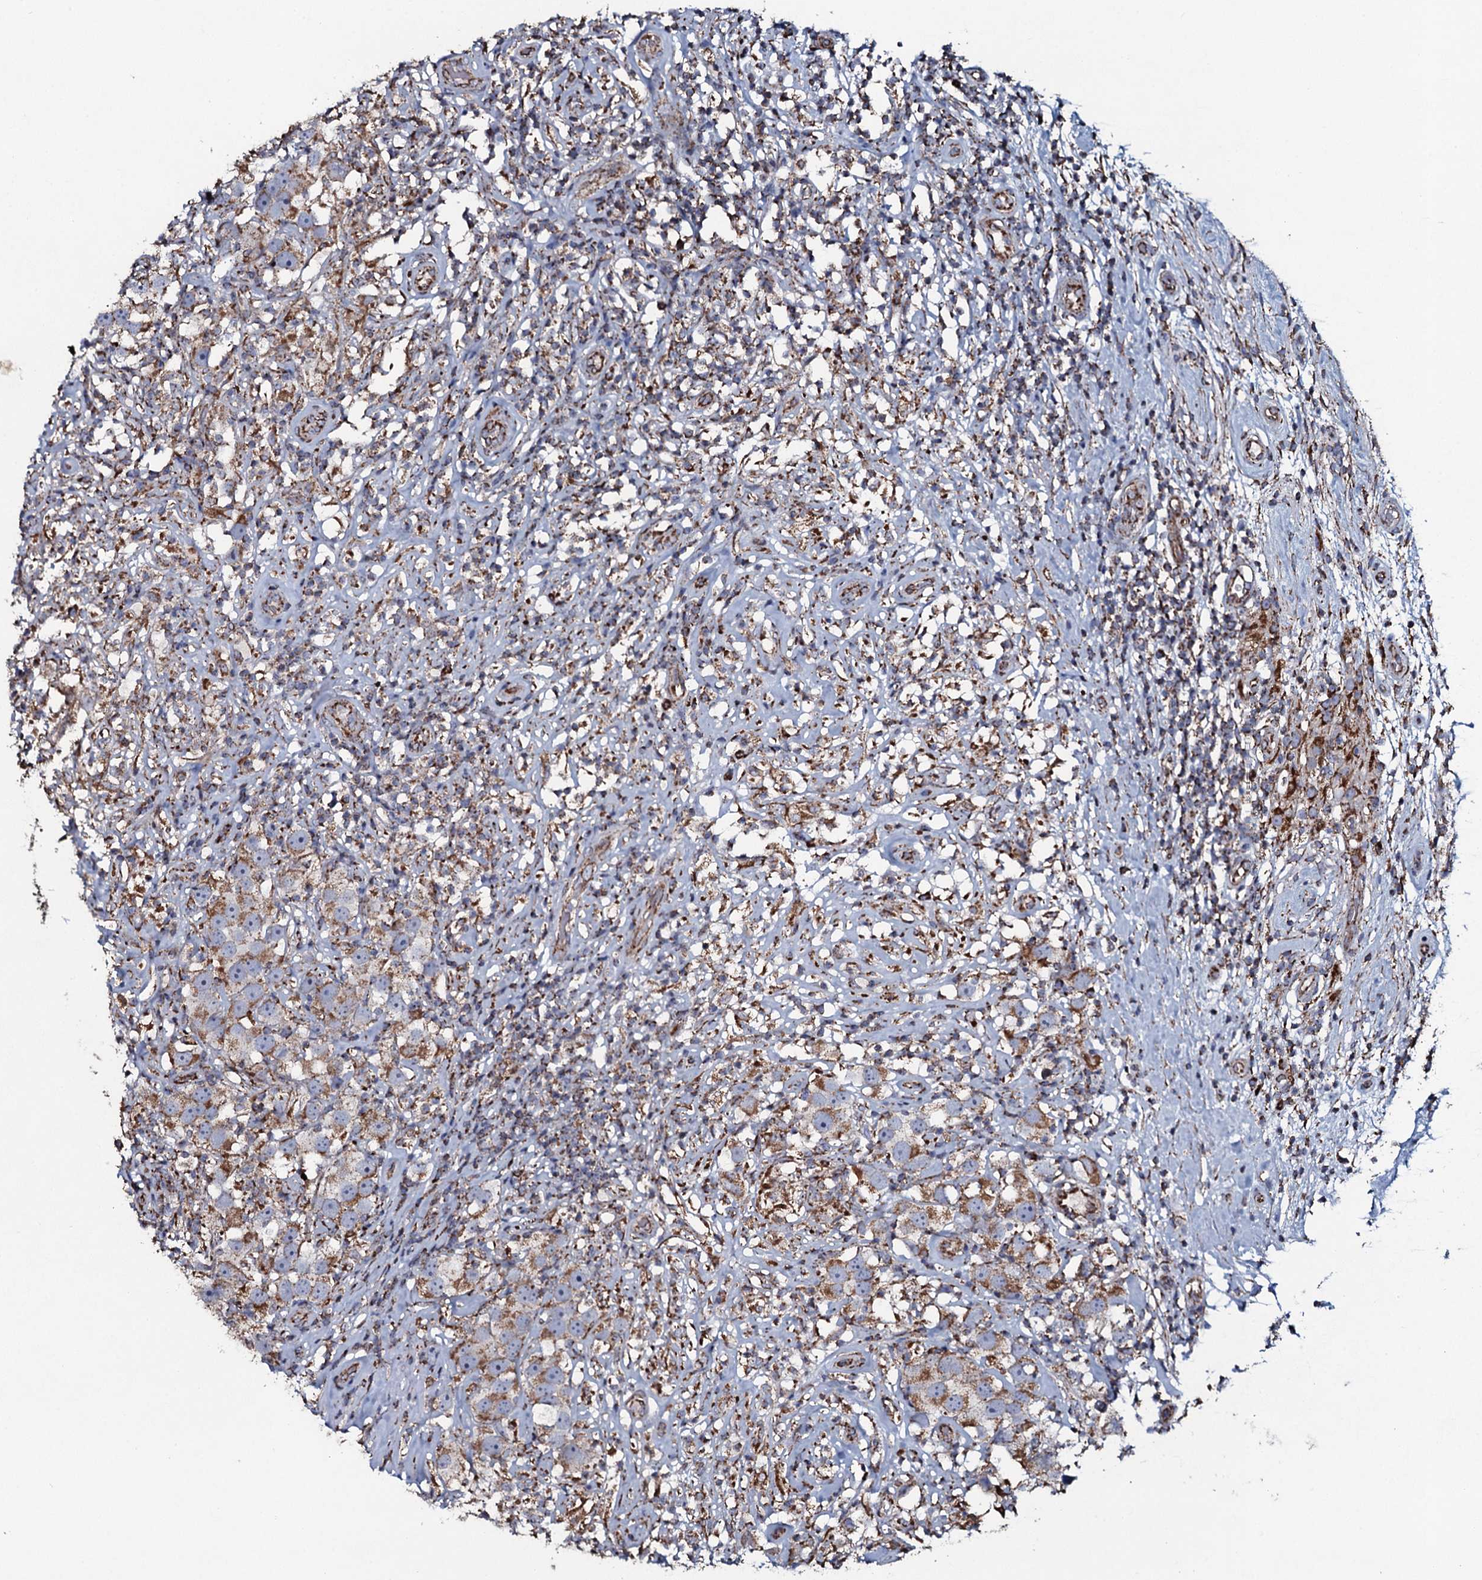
{"staining": {"intensity": "moderate", "quantity": ">75%", "location": "cytoplasmic/membranous"}, "tissue": "testis cancer", "cell_type": "Tumor cells", "image_type": "cancer", "snomed": [{"axis": "morphology", "description": "Seminoma, NOS"}, {"axis": "topography", "description": "Testis"}], "caption": "This photomicrograph displays immunohistochemistry (IHC) staining of testis seminoma, with medium moderate cytoplasmic/membranous positivity in about >75% of tumor cells.", "gene": "EVC2", "patient": {"sex": "male", "age": 49}}